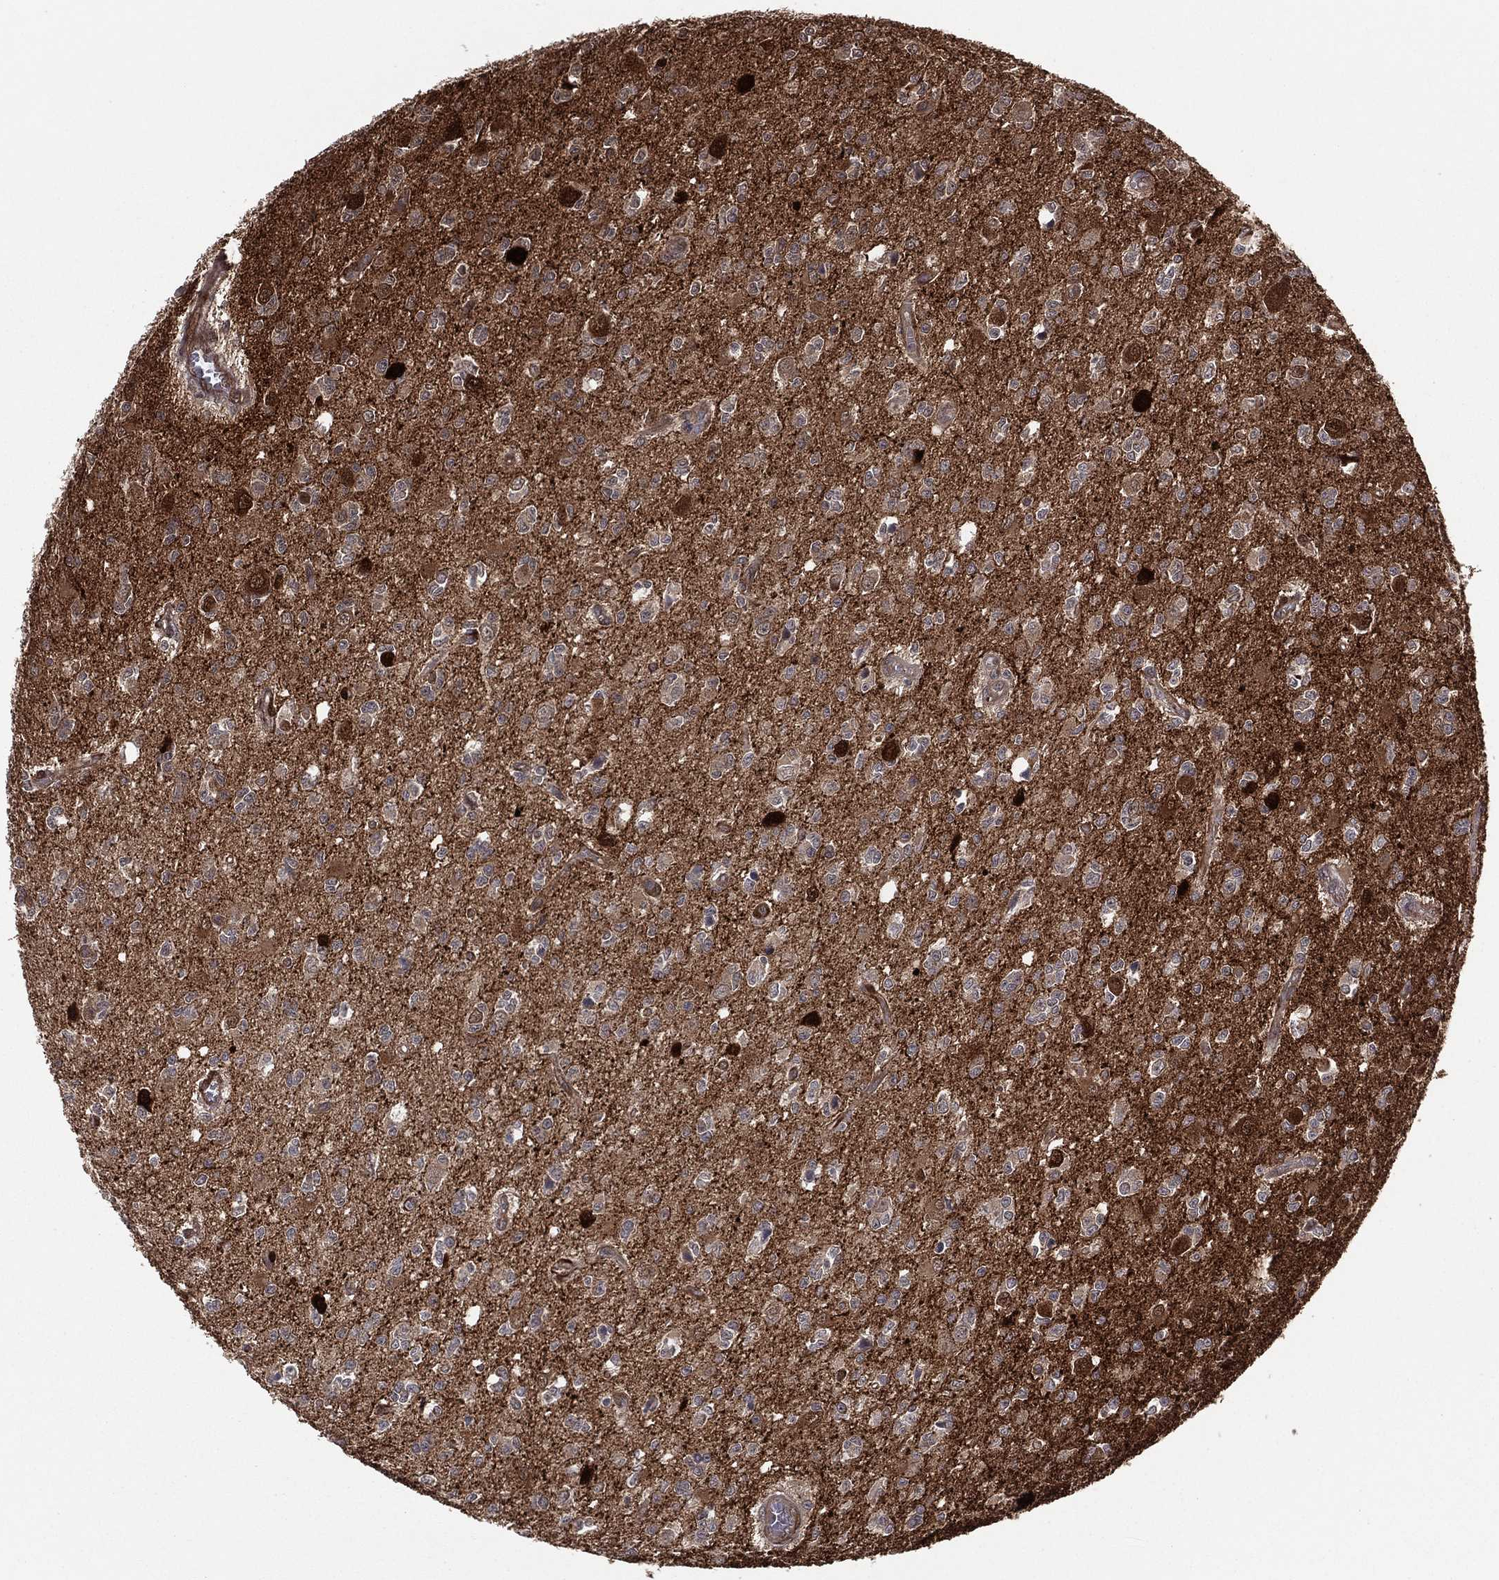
{"staining": {"intensity": "negative", "quantity": "none", "location": "none"}, "tissue": "glioma", "cell_type": "Tumor cells", "image_type": "cancer", "snomed": [{"axis": "morphology", "description": "Glioma, malignant, Low grade"}, {"axis": "topography", "description": "Brain"}], "caption": "There is no significant expression in tumor cells of low-grade glioma (malignant).", "gene": "SNCG", "patient": {"sex": "female", "age": 45}}